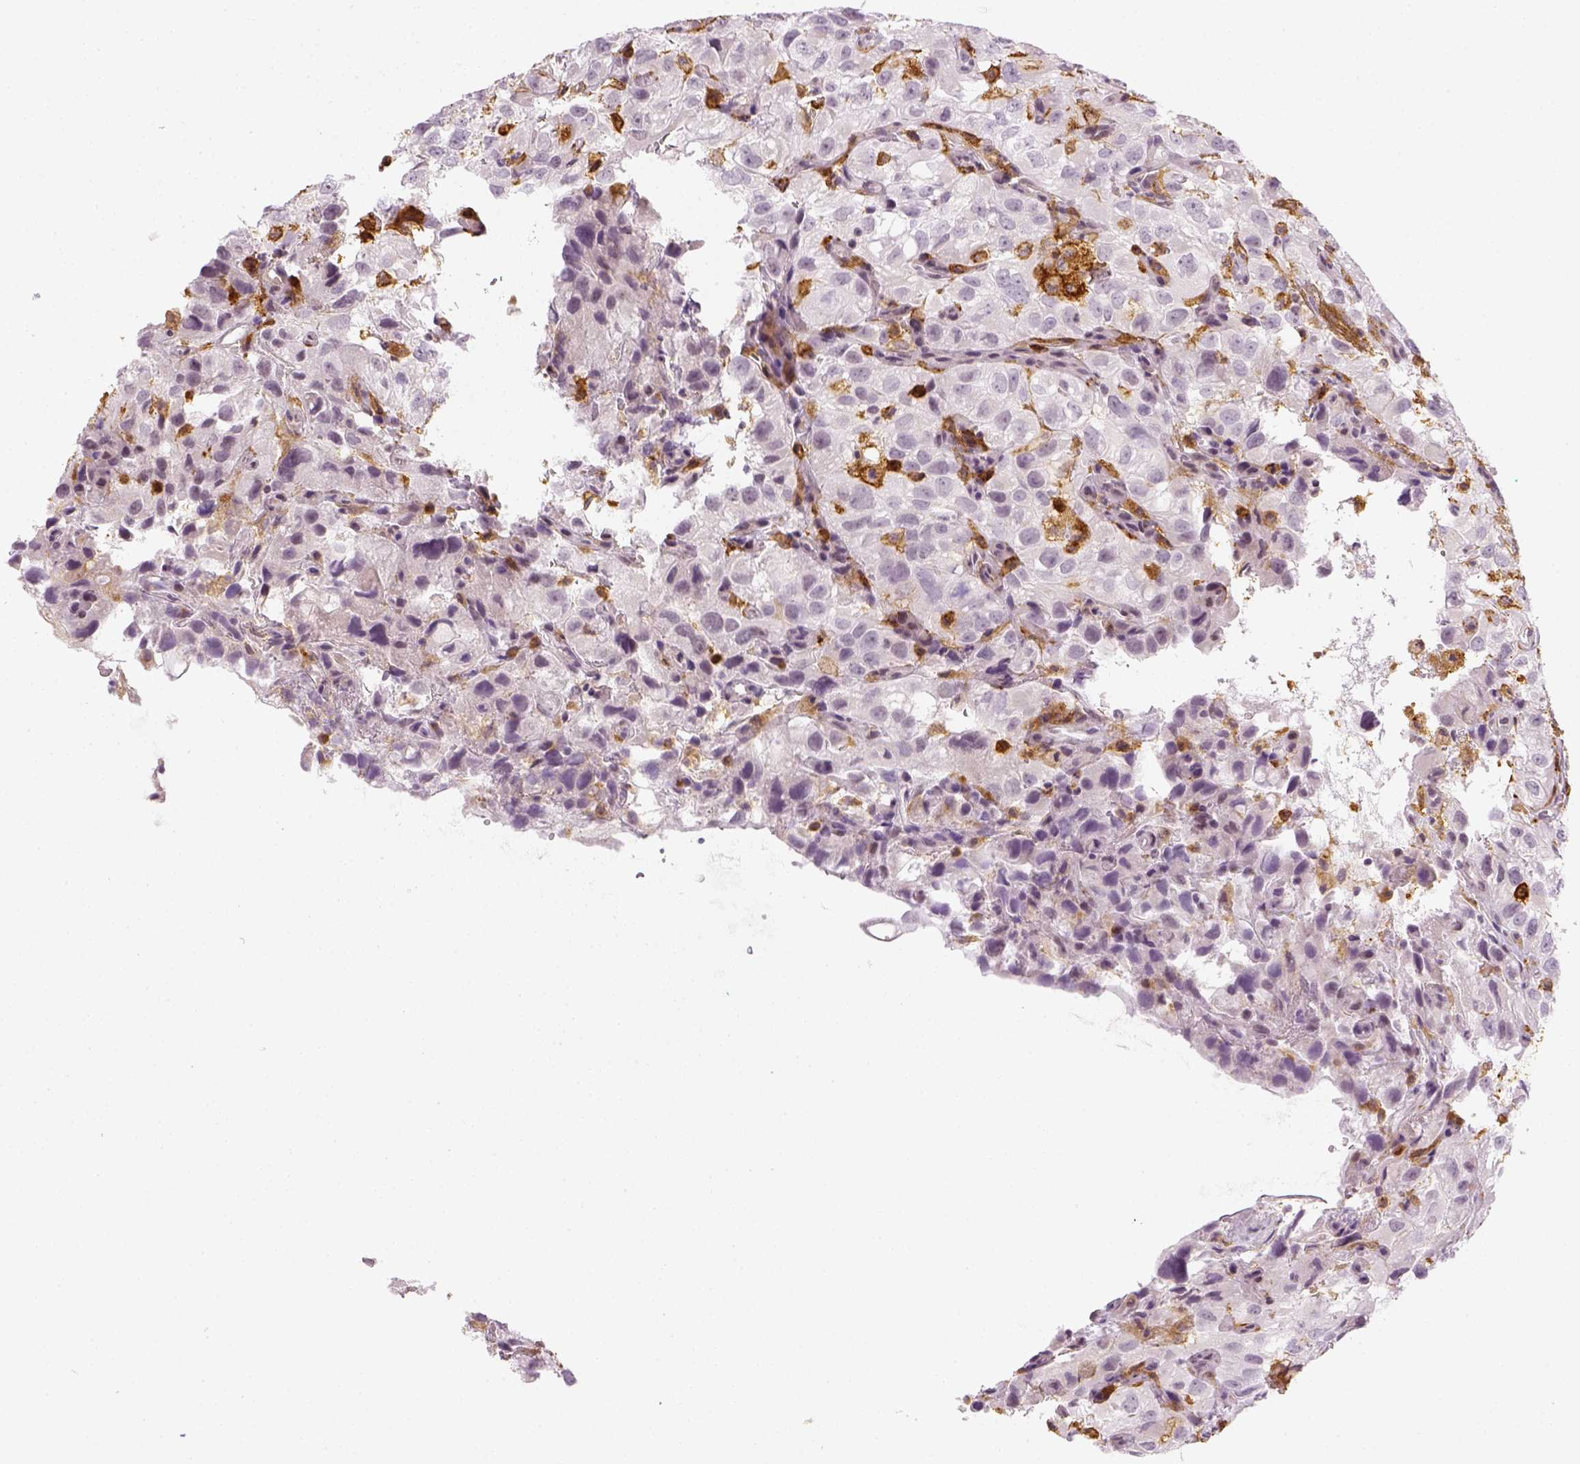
{"staining": {"intensity": "negative", "quantity": "none", "location": "none"}, "tissue": "renal cancer", "cell_type": "Tumor cells", "image_type": "cancer", "snomed": [{"axis": "morphology", "description": "Adenocarcinoma, NOS"}, {"axis": "topography", "description": "Kidney"}], "caption": "A histopathology image of human adenocarcinoma (renal) is negative for staining in tumor cells.", "gene": "CD14", "patient": {"sex": "male", "age": 64}}